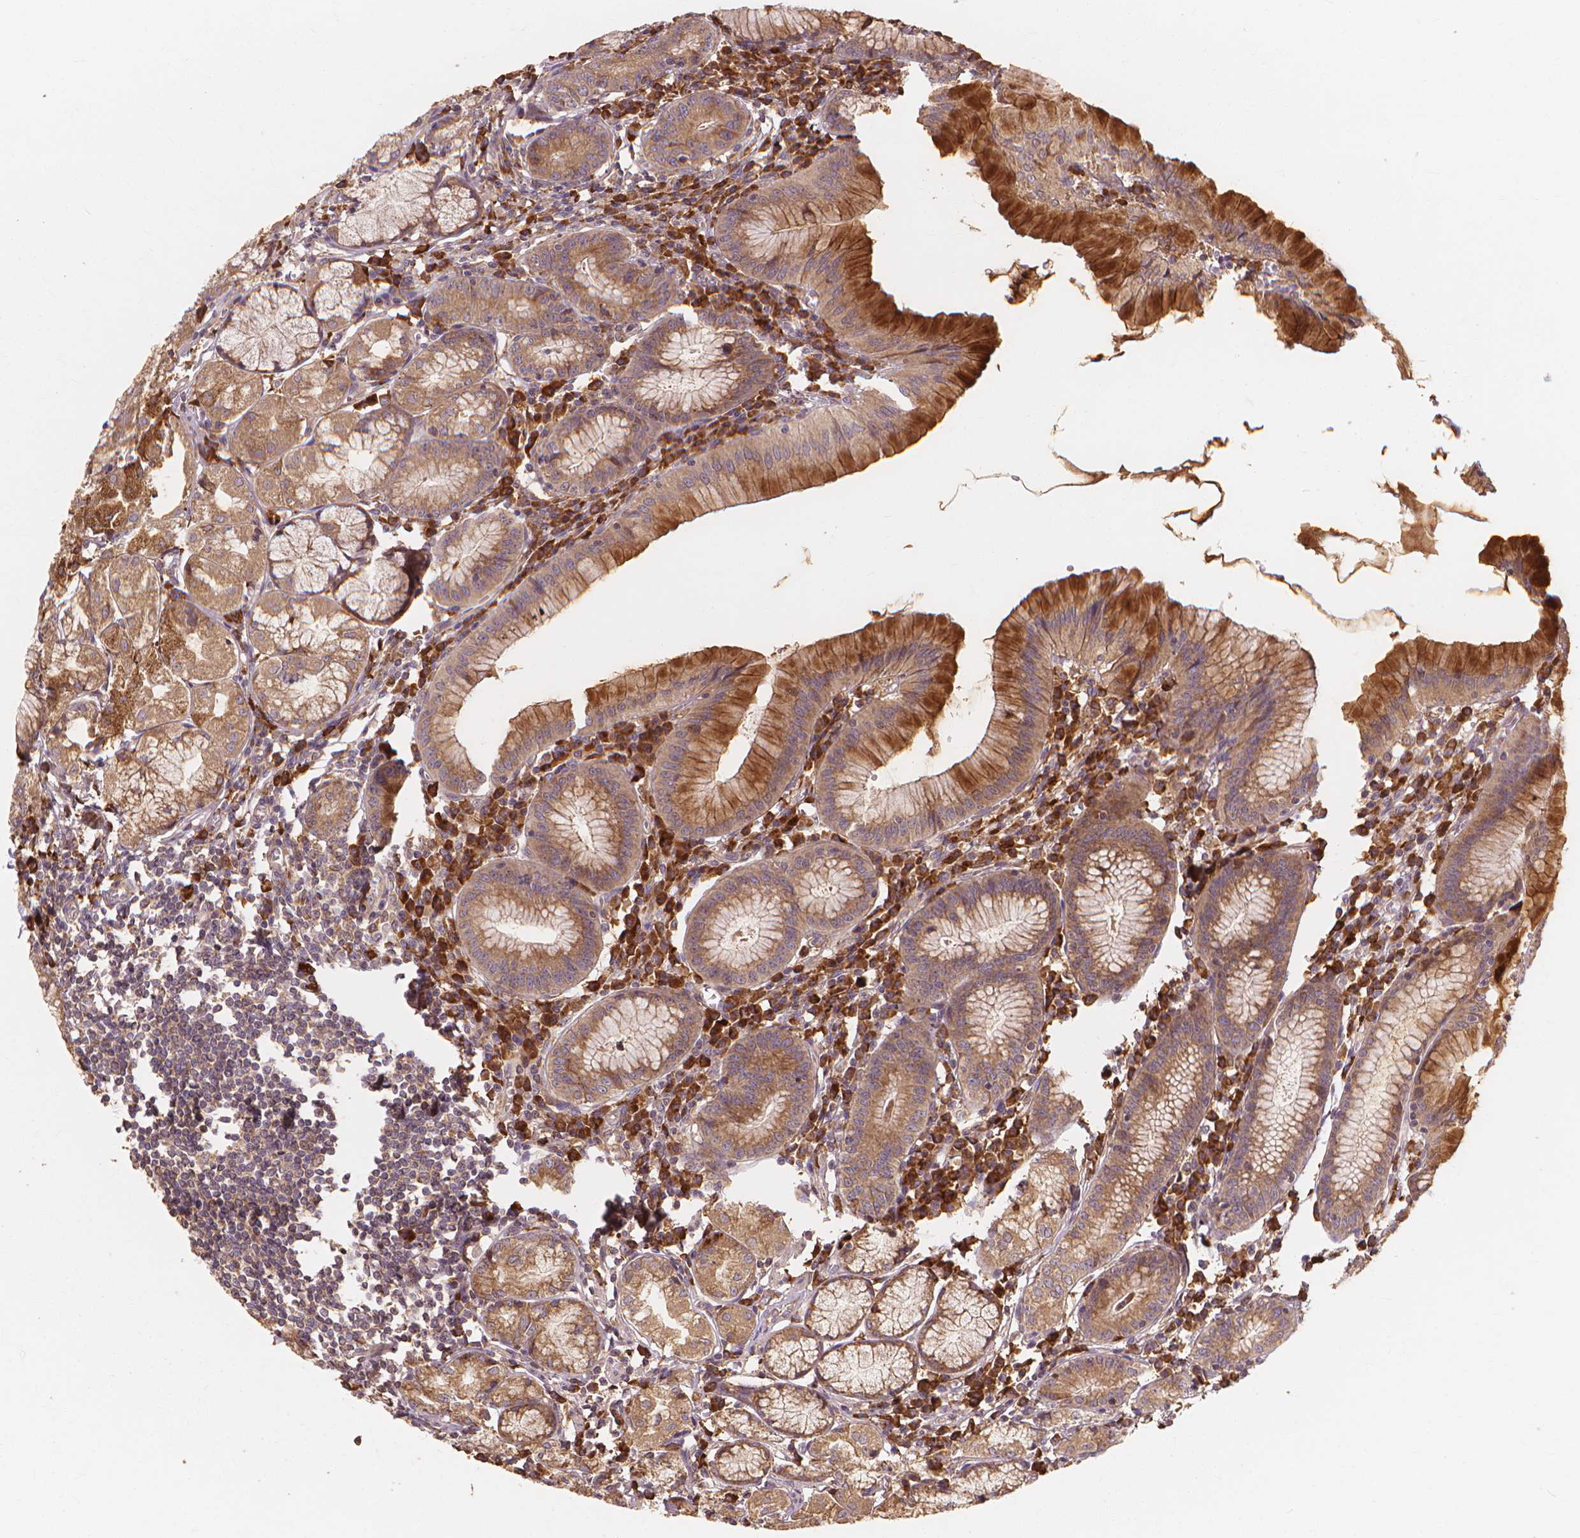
{"staining": {"intensity": "strong", "quantity": ">75%", "location": "cytoplasmic/membranous"}, "tissue": "stomach", "cell_type": "Glandular cells", "image_type": "normal", "snomed": [{"axis": "morphology", "description": "Normal tissue, NOS"}, {"axis": "topography", "description": "Stomach"}], "caption": "Normal stomach was stained to show a protein in brown. There is high levels of strong cytoplasmic/membranous staining in approximately >75% of glandular cells. (Stains: DAB in brown, nuclei in blue, Microscopy: brightfield microscopy at high magnification).", "gene": "TAB2", "patient": {"sex": "male", "age": 55}}